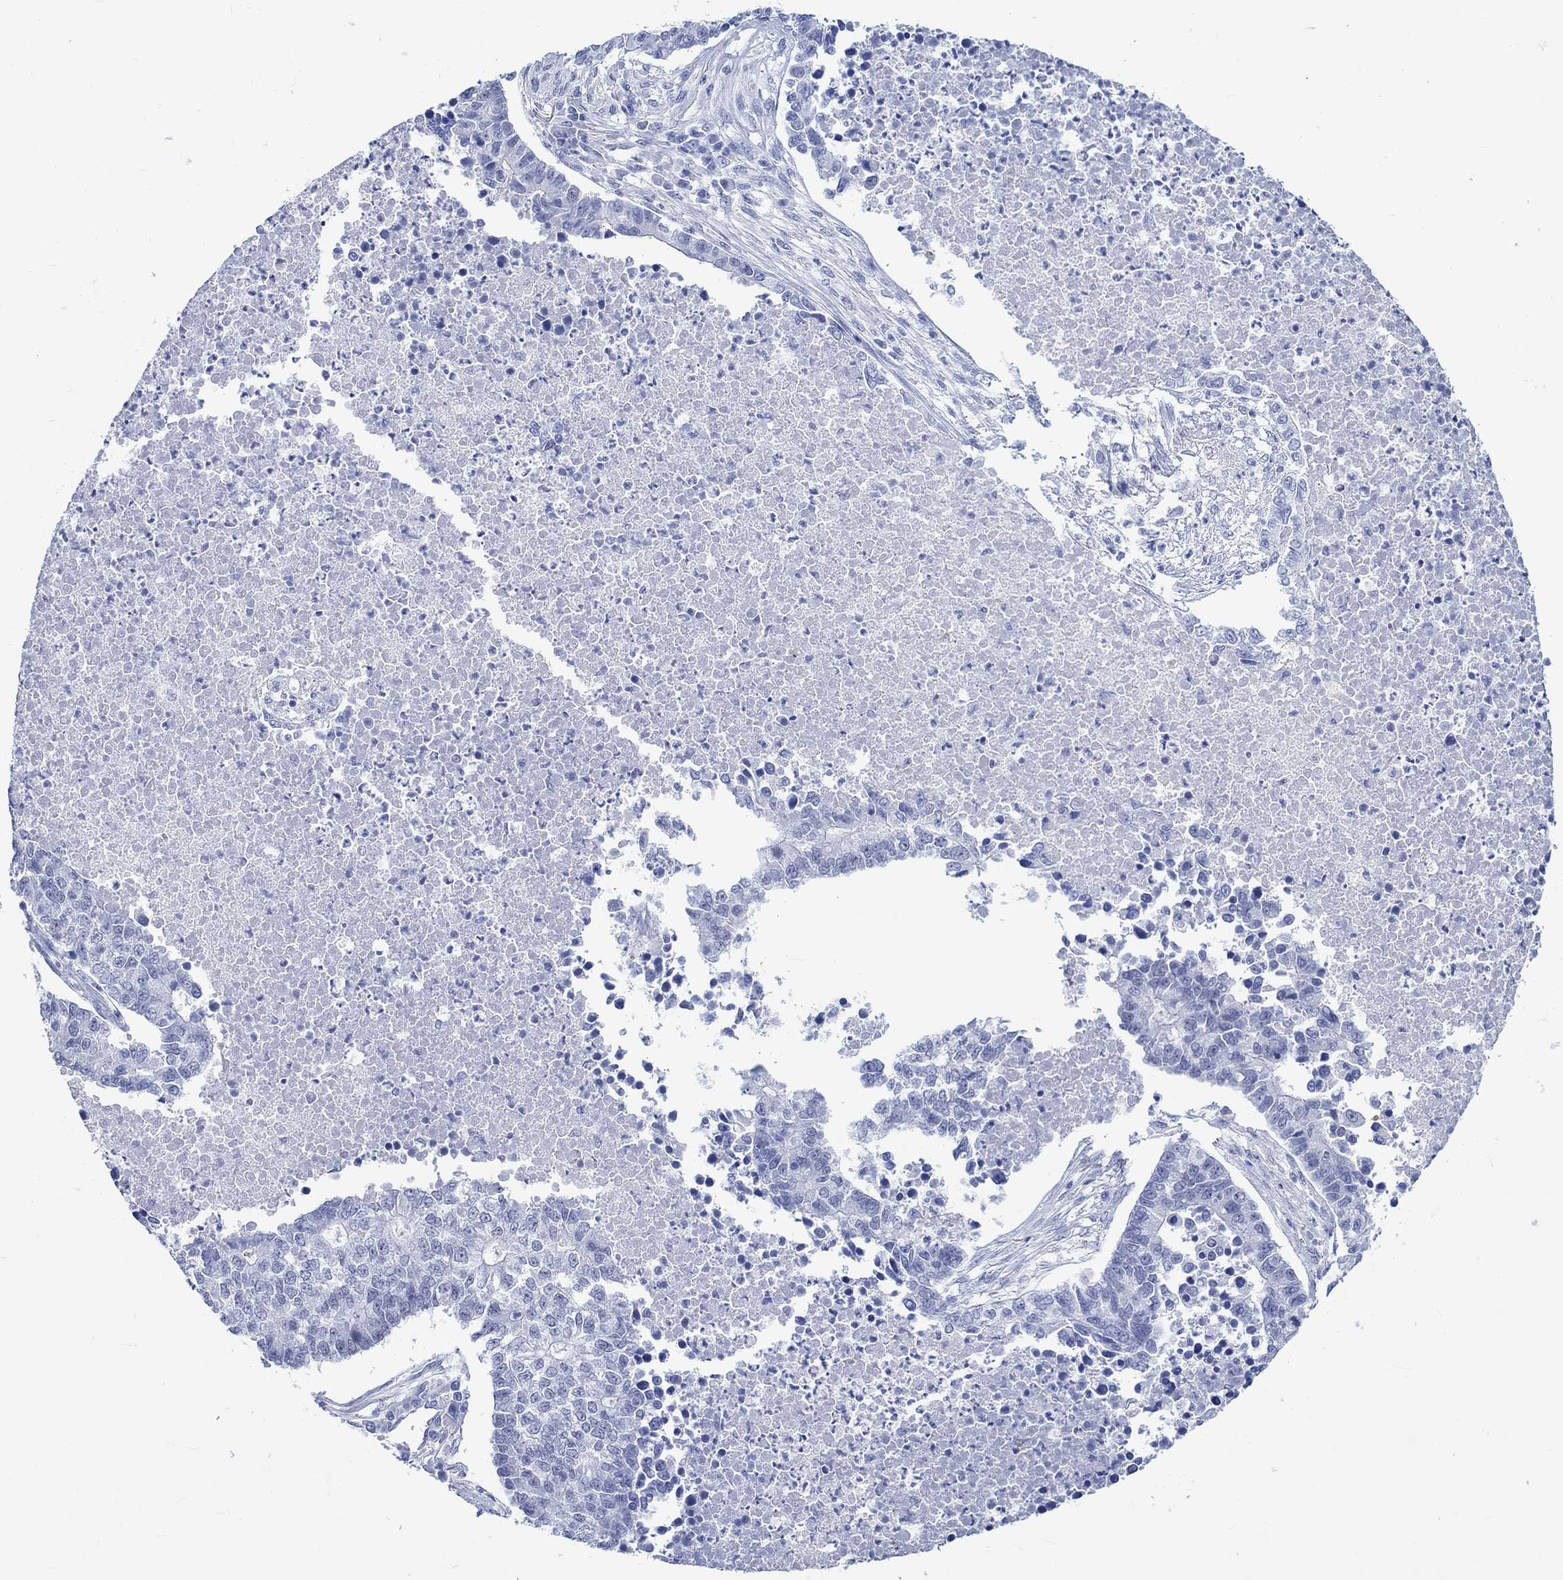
{"staining": {"intensity": "negative", "quantity": "none", "location": "none"}, "tissue": "lung cancer", "cell_type": "Tumor cells", "image_type": "cancer", "snomed": [{"axis": "morphology", "description": "Adenocarcinoma, NOS"}, {"axis": "topography", "description": "Lung"}], "caption": "Human lung adenocarcinoma stained for a protein using IHC reveals no expression in tumor cells.", "gene": "KLHL33", "patient": {"sex": "male", "age": 57}}